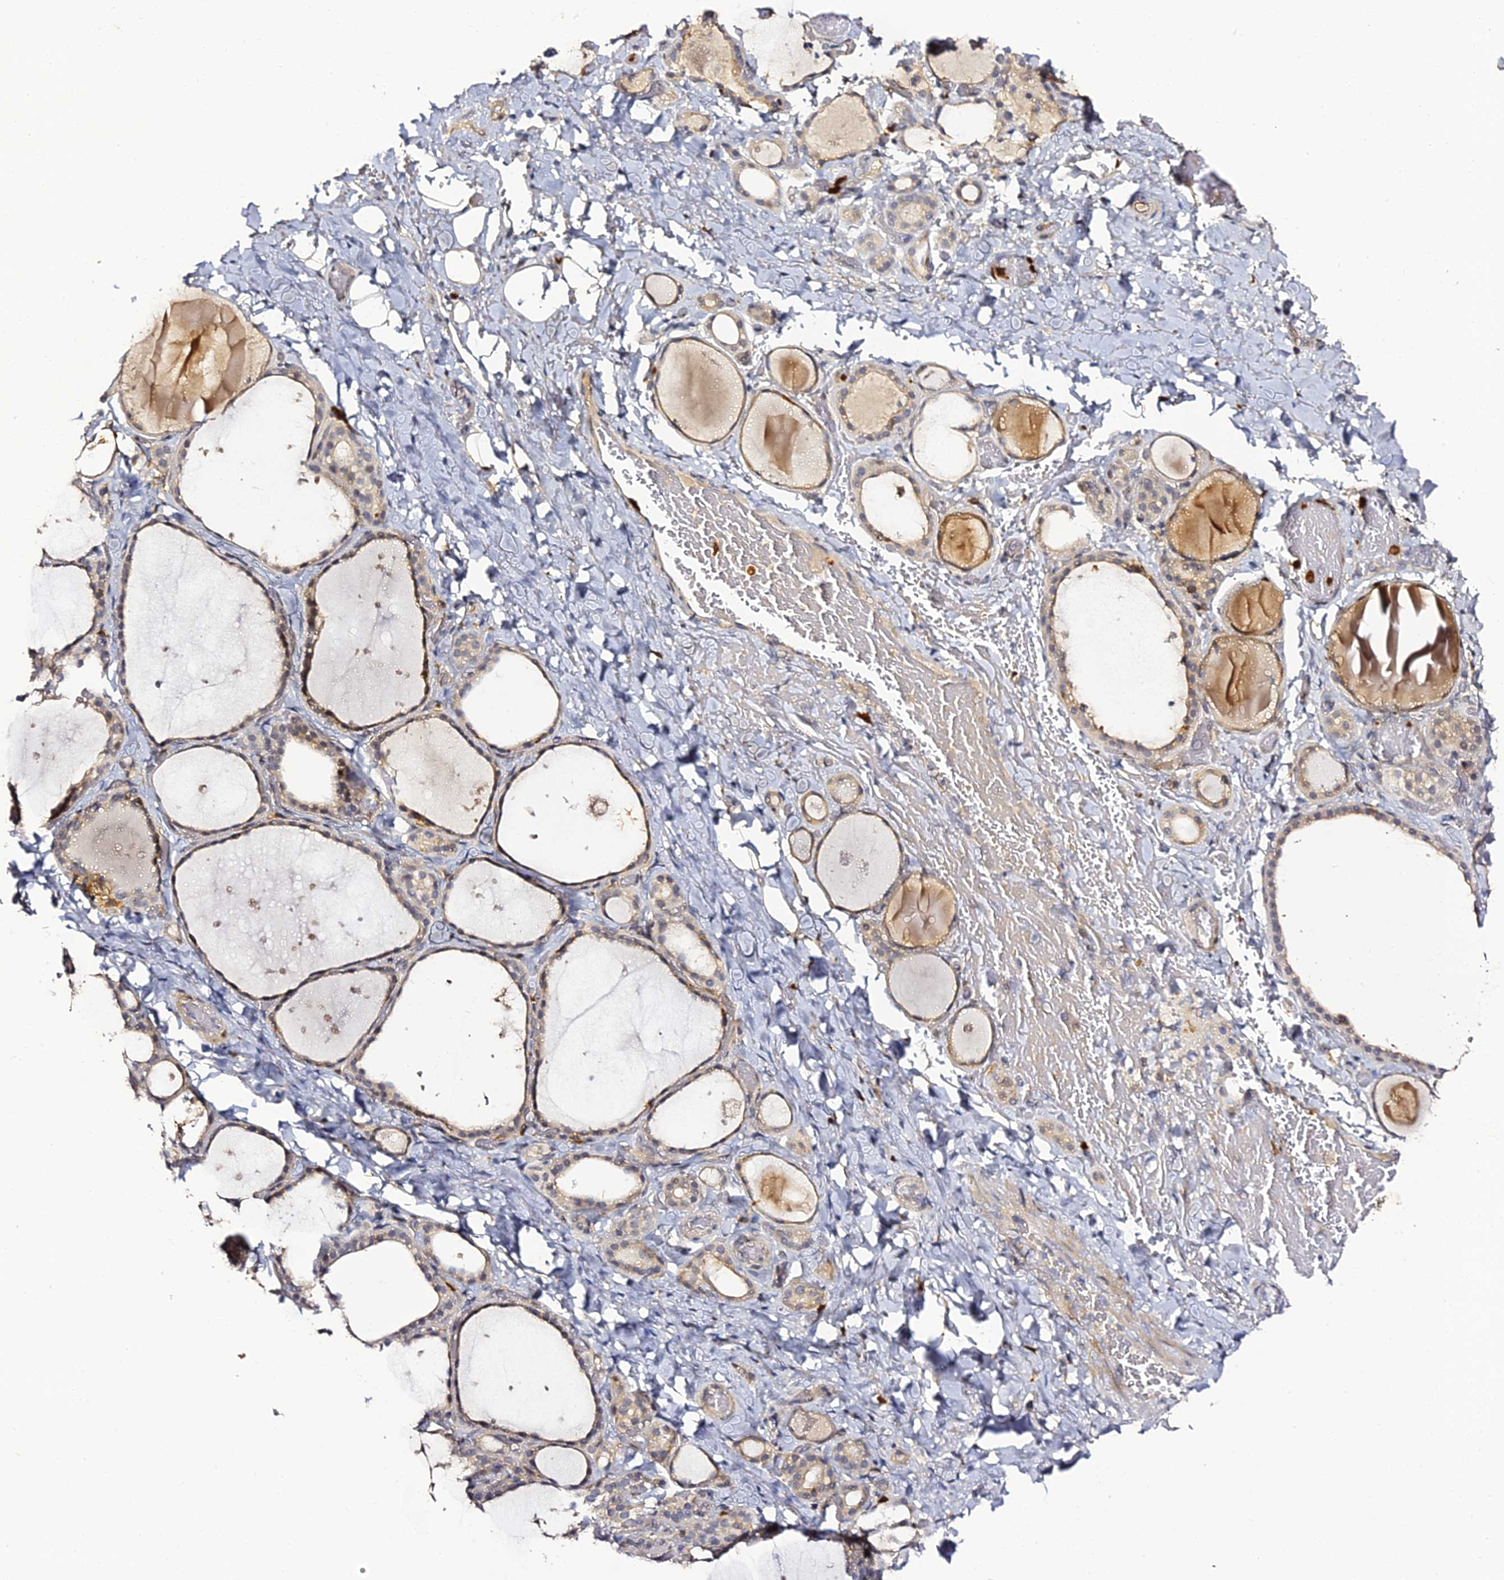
{"staining": {"intensity": "weak", "quantity": "25%-75%", "location": "cytoplasmic/membranous,nuclear"}, "tissue": "thyroid gland", "cell_type": "Glandular cells", "image_type": "normal", "snomed": [{"axis": "morphology", "description": "Normal tissue, NOS"}, {"axis": "topography", "description": "Thyroid gland"}], "caption": "Immunohistochemical staining of unremarkable thyroid gland exhibits 25%-75% levels of weak cytoplasmic/membranous,nuclear protein staining in approximately 25%-75% of glandular cells.", "gene": "IL4I1", "patient": {"sex": "female", "age": 44}}